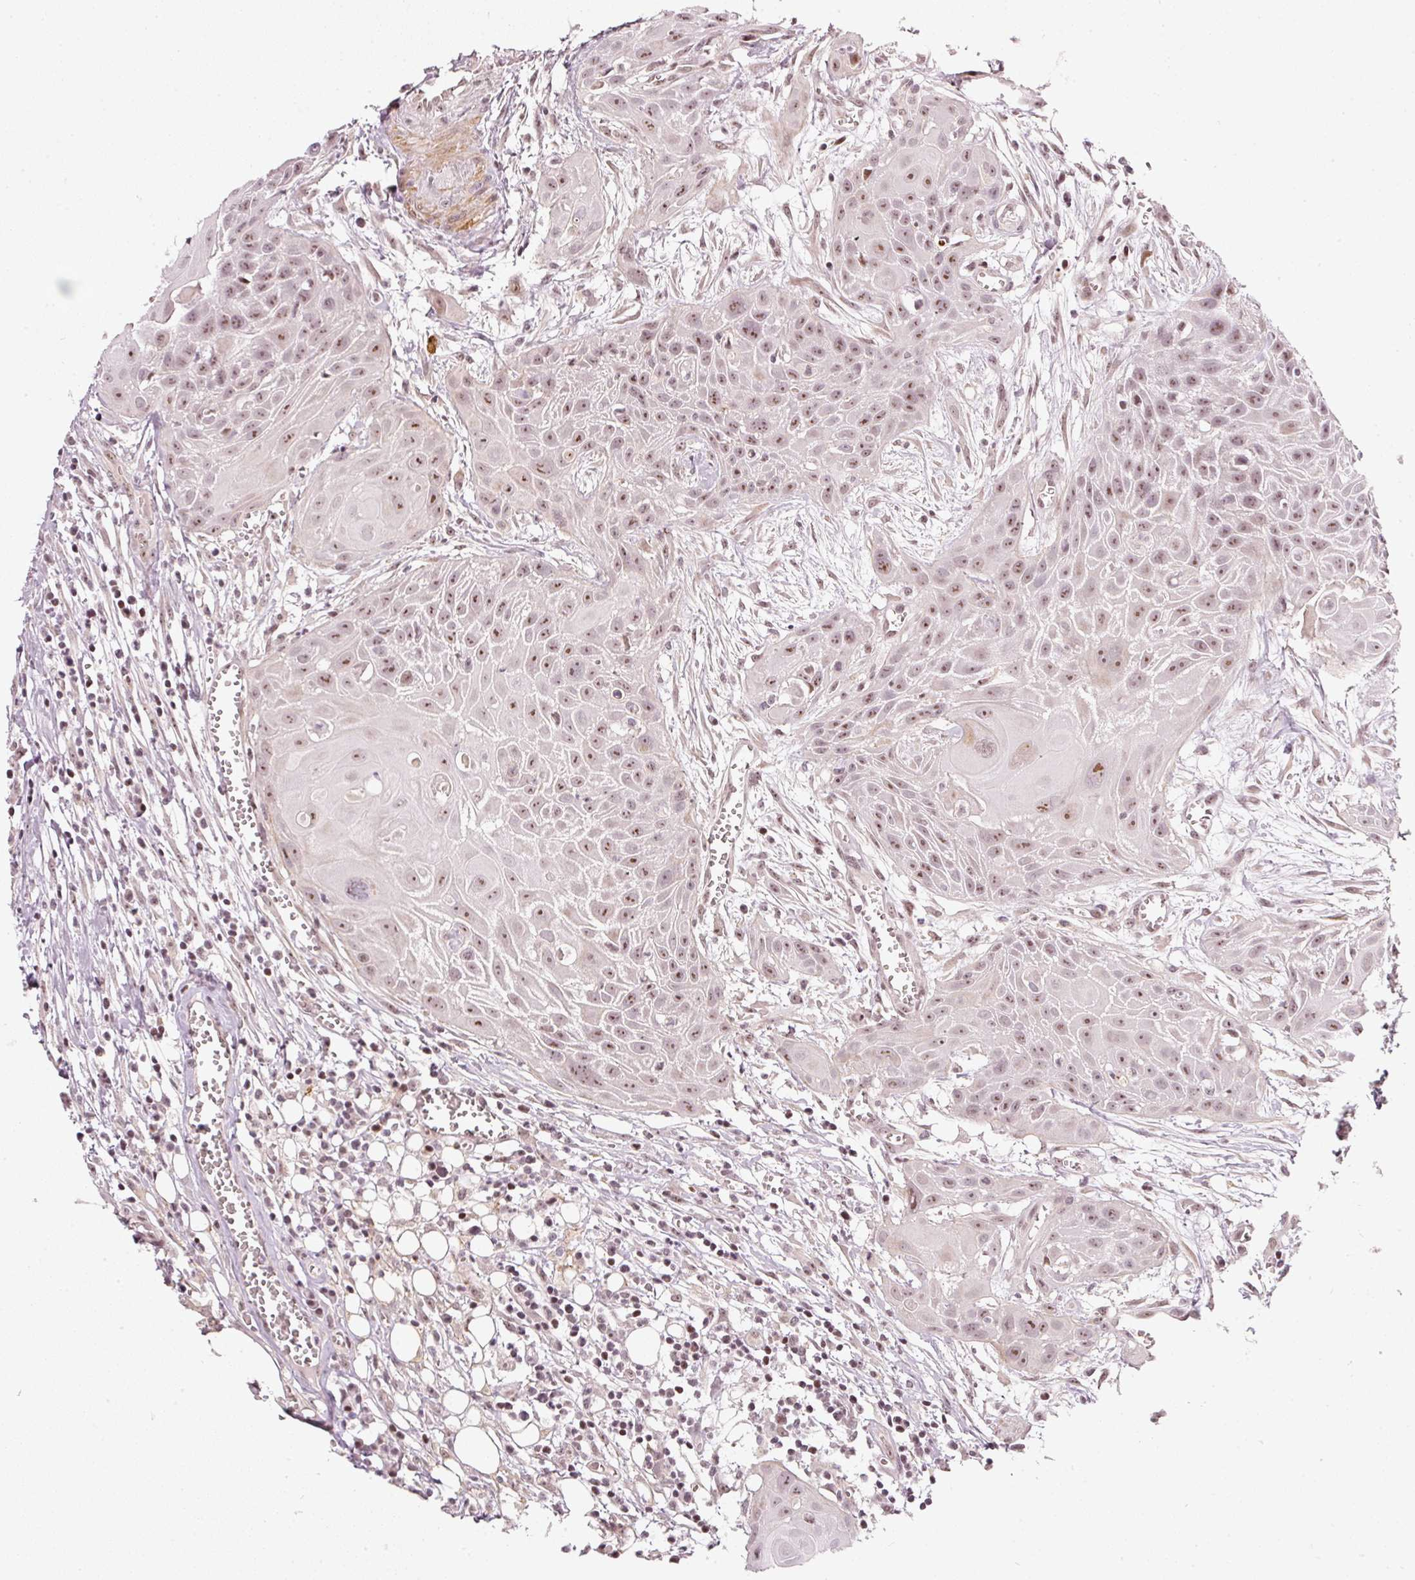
{"staining": {"intensity": "moderate", "quantity": "25%-75%", "location": "nuclear"}, "tissue": "head and neck cancer", "cell_type": "Tumor cells", "image_type": "cancer", "snomed": [{"axis": "morphology", "description": "Squamous cell carcinoma, NOS"}, {"axis": "topography", "description": "Lymph node"}, {"axis": "topography", "description": "Salivary gland"}, {"axis": "topography", "description": "Head-Neck"}], "caption": "Squamous cell carcinoma (head and neck) stained with a protein marker reveals moderate staining in tumor cells.", "gene": "MXRA8", "patient": {"sex": "female", "age": 74}}